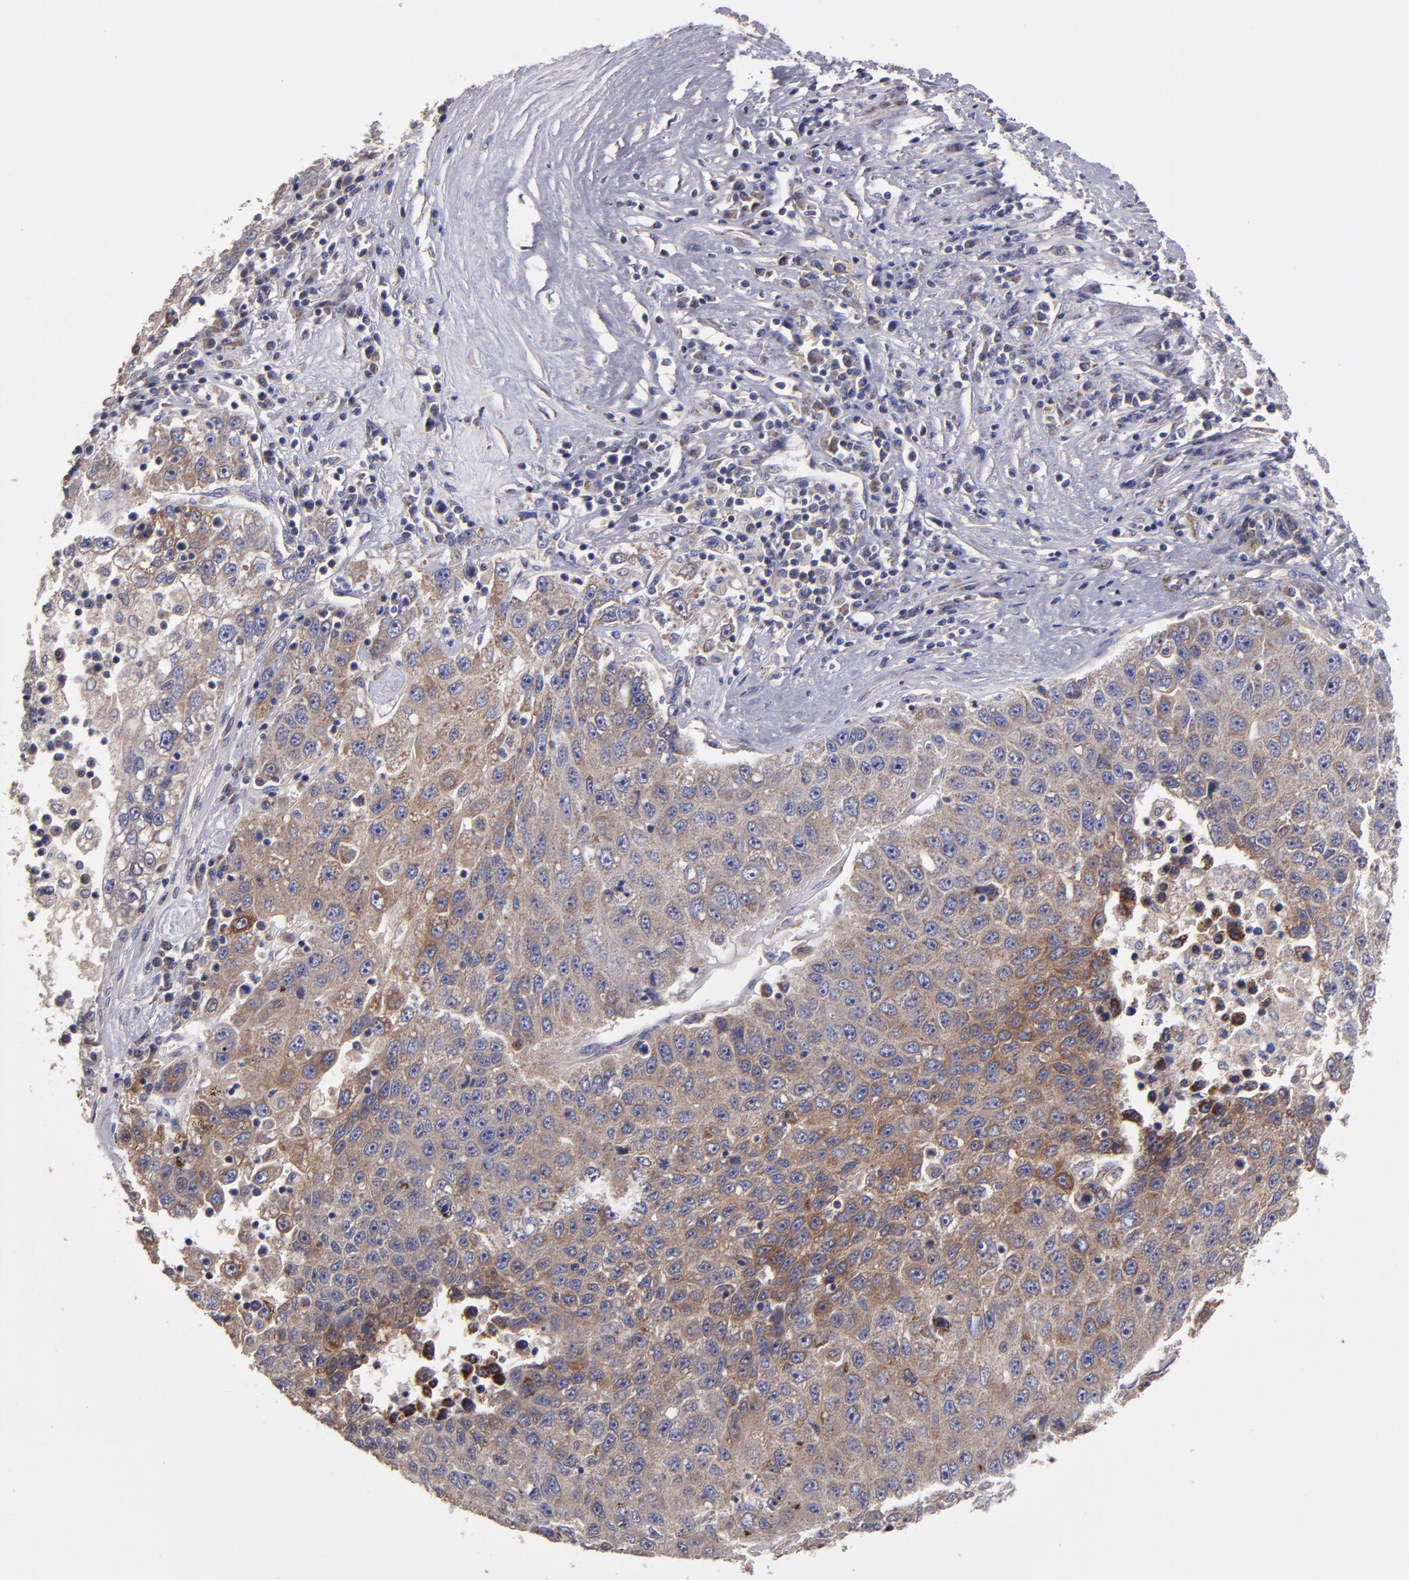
{"staining": {"intensity": "moderate", "quantity": ">75%", "location": "cytoplasmic/membranous"}, "tissue": "liver cancer", "cell_type": "Tumor cells", "image_type": "cancer", "snomed": [{"axis": "morphology", "description": "Carcinoma, Hepatocellular, NOS"}, {"axis": "topography", "description": "Liver"}], "caption": "Hepatocellular carcinoma (liver) stained for a protein shows moderate cytoplasmic/membranous positivity in tumor cells. (IHC, brightfield microscopy, high magnification).", "gene": "CLTA", "patient": {"sex": "male", "age": 49}}